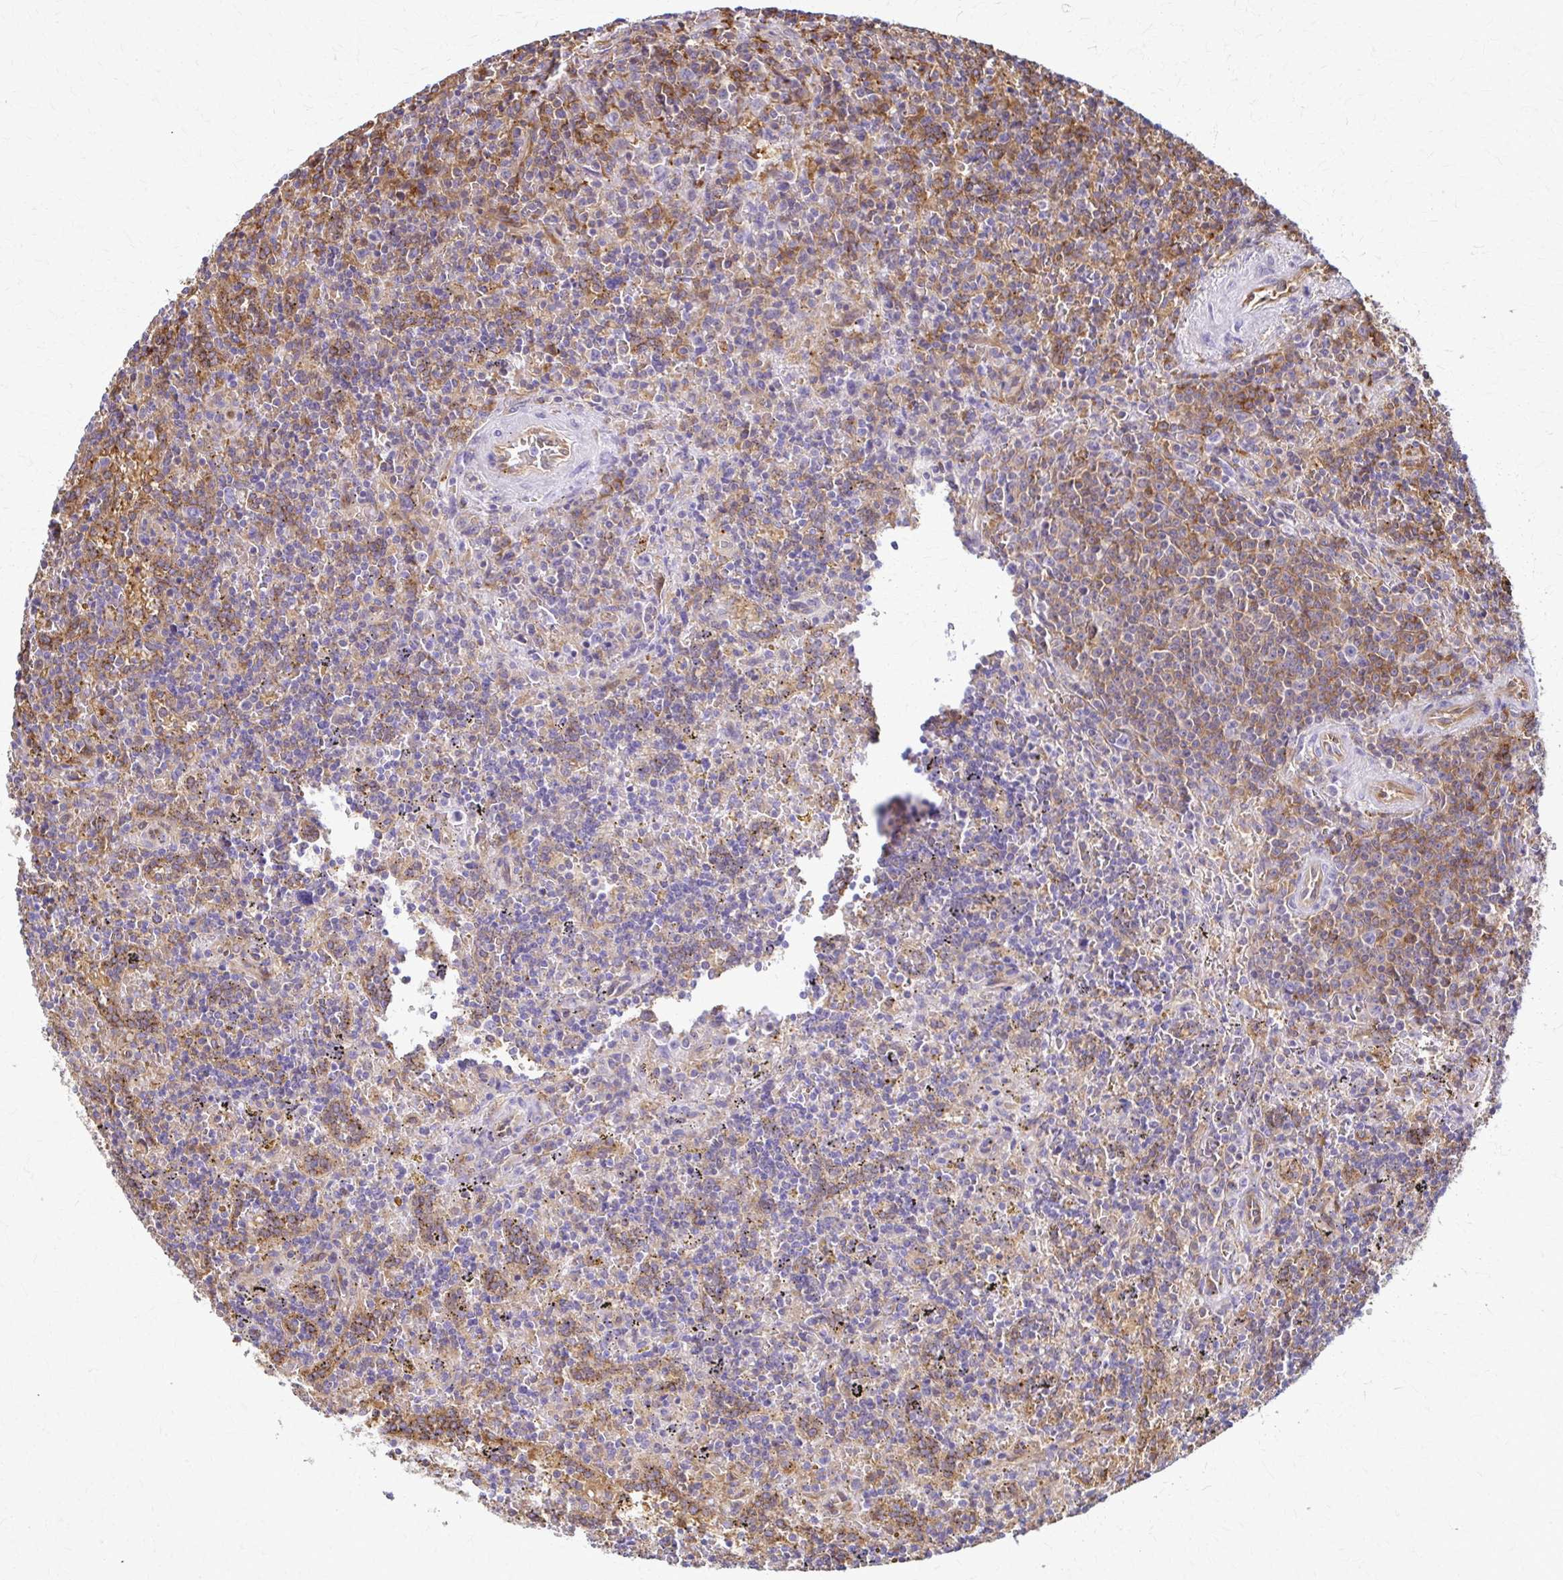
{"staining": {"intensity": "moderate", "quantity": ">75%", "location": "cytoplasmic/membranous"}, "tissue": "lymphoma", "cell_type": "Tumor cells", "image_type": "cancer", "snomed": [{"axis": "morphology", "description": "Malignant lymphoma, non-Hodgkin's type, Low grade"}, {"axis": "topography", "description": "Spleen"}], "caption": "Malignant lymphoma, non-Hodgkin's type (low-grade) stained with a protein marker demonstrates moderate staining in tumor cells.", "gene": "WASF2", "patient": {"sex": "male", "age": 67}}